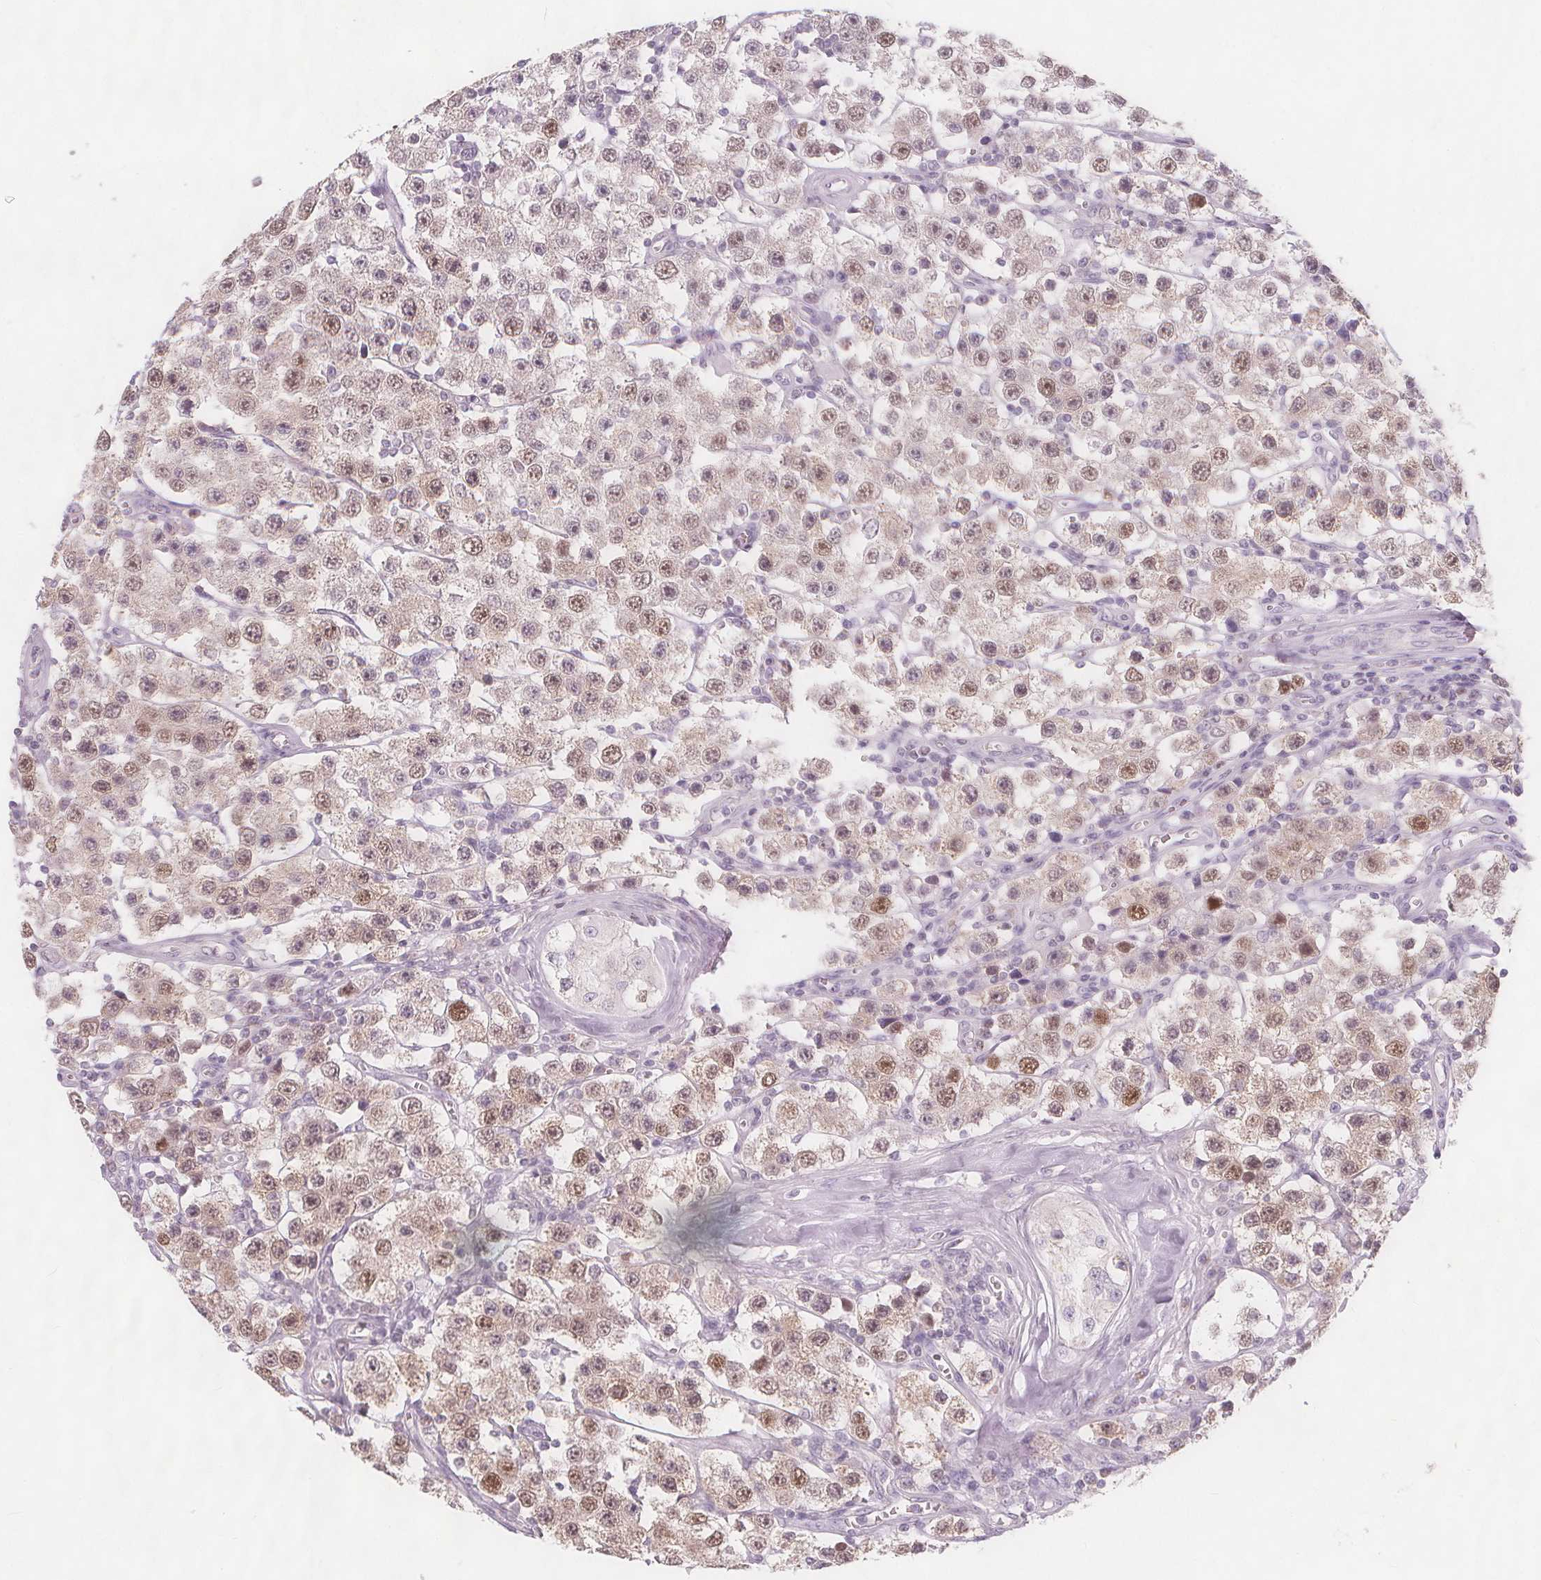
{"staining": {"intensity": "moderate", "quantity": "25%-75%", "location": "nuclear"}, "tissue": "testis cancer", "cell_type": "Tumor cells", "image_type": "cancer", "snomed": [{"axis": "morphology", "description": "Seminoma, NOS"}, {"axis": "topography", "description": "Testis"}], "caption": "Human testis cancer (seminoma) stained for a protein (brown) displays moderate nuclear positive positivity in about 25%-75% of tumor cells.", "gene": "TIPIN", "patient": {"sex": "male", "age": 34}}